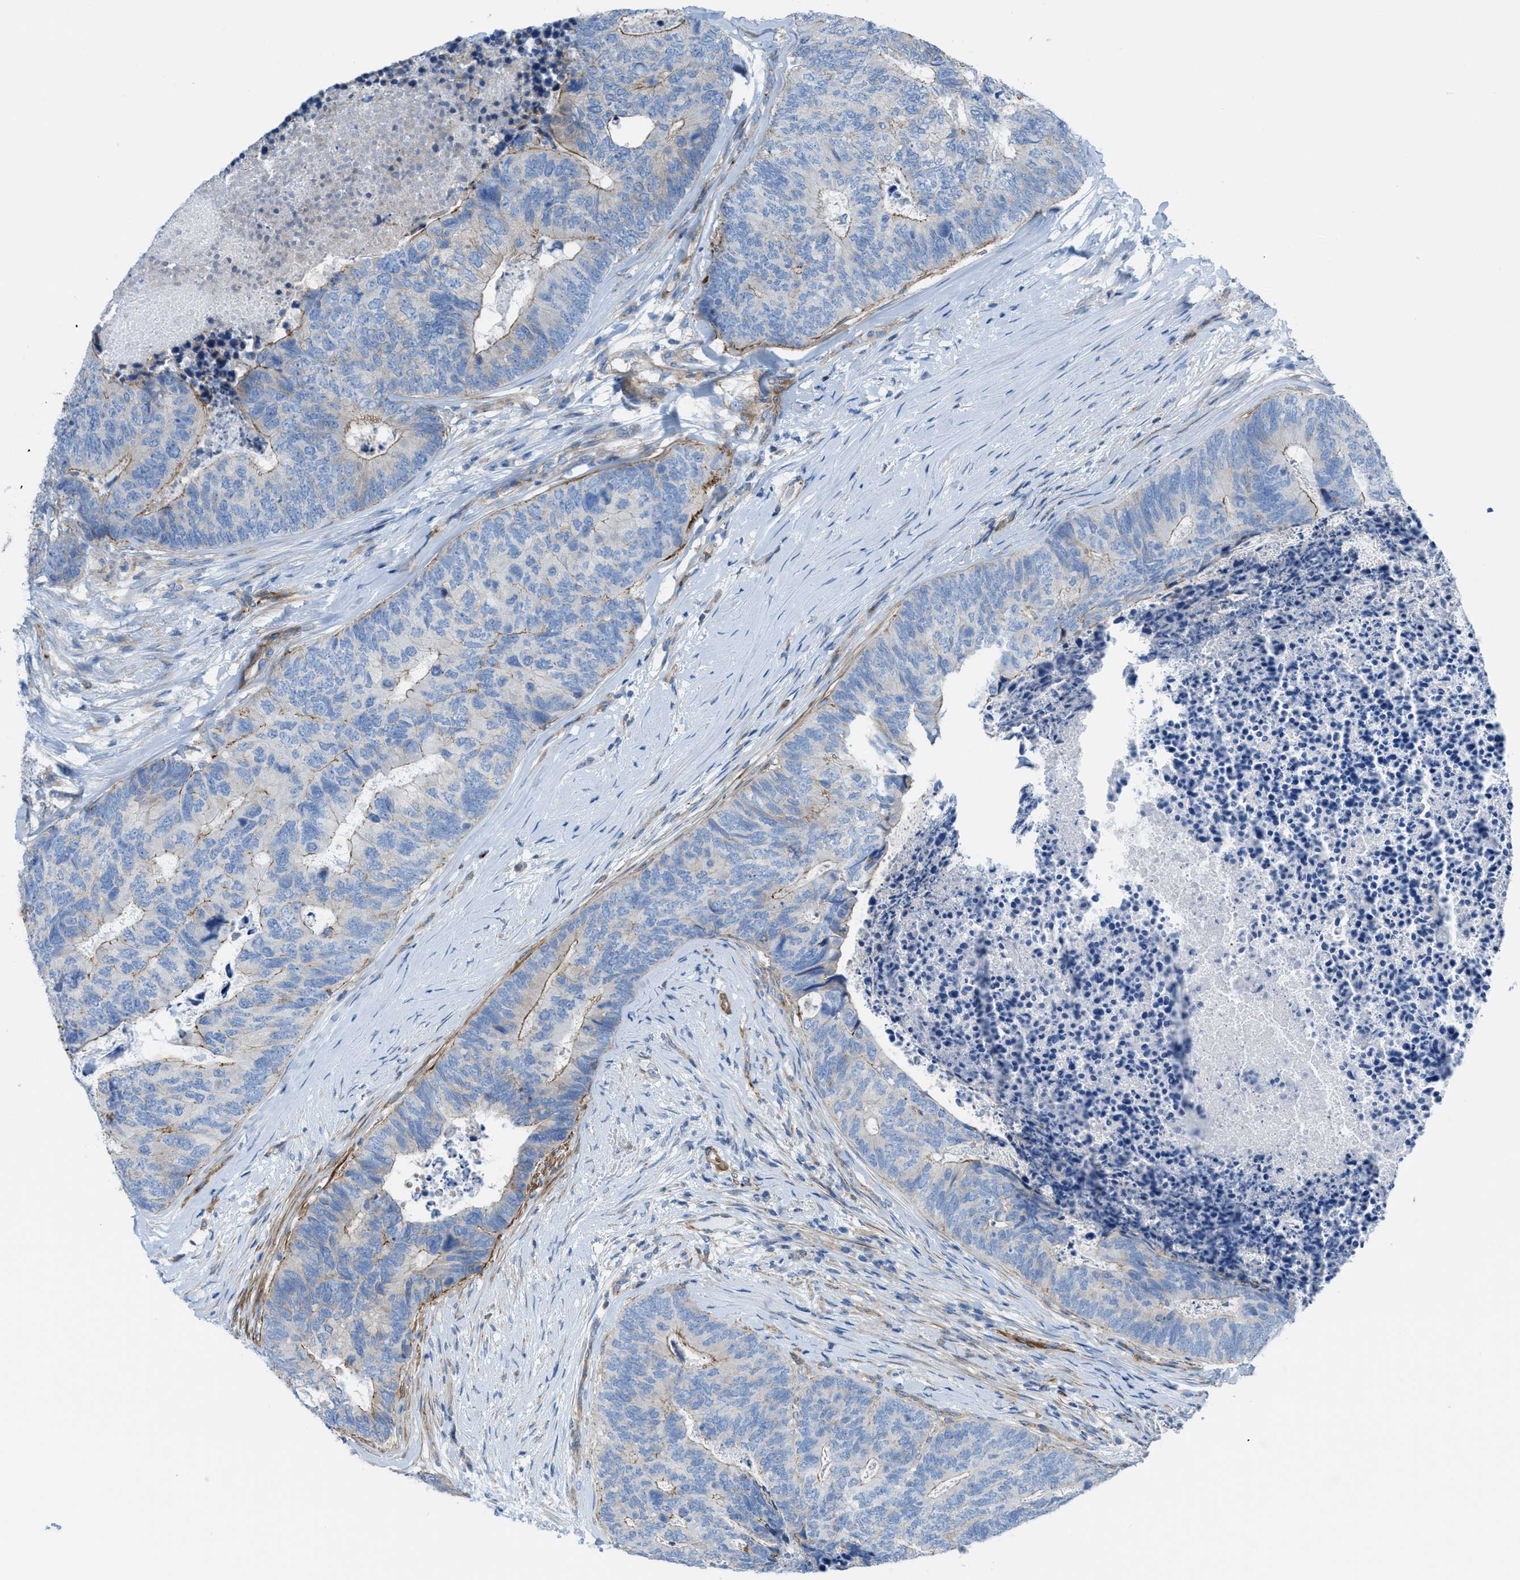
{"staining": {"intensity": "moderate", "quantity": "<25%", "location": "cytoplasmic/membranous"}, "tissue": "colorectal cancer", "cell_type": "Tumor cells", "image_type": "cancer", "snomed": [{"axis": "morphology", "description": "Adenocarcinoma, NOS"}, {"axis": "topography", "description": "Colon"}], "caption": "Colorectal cancer (adenocarcinoma) tissue displays moderate cytoplasmic/membranous expression in approximately <25% of tumor cells", "gene": "KCNH7", "patient": {"sex": "female", "age": 67}}